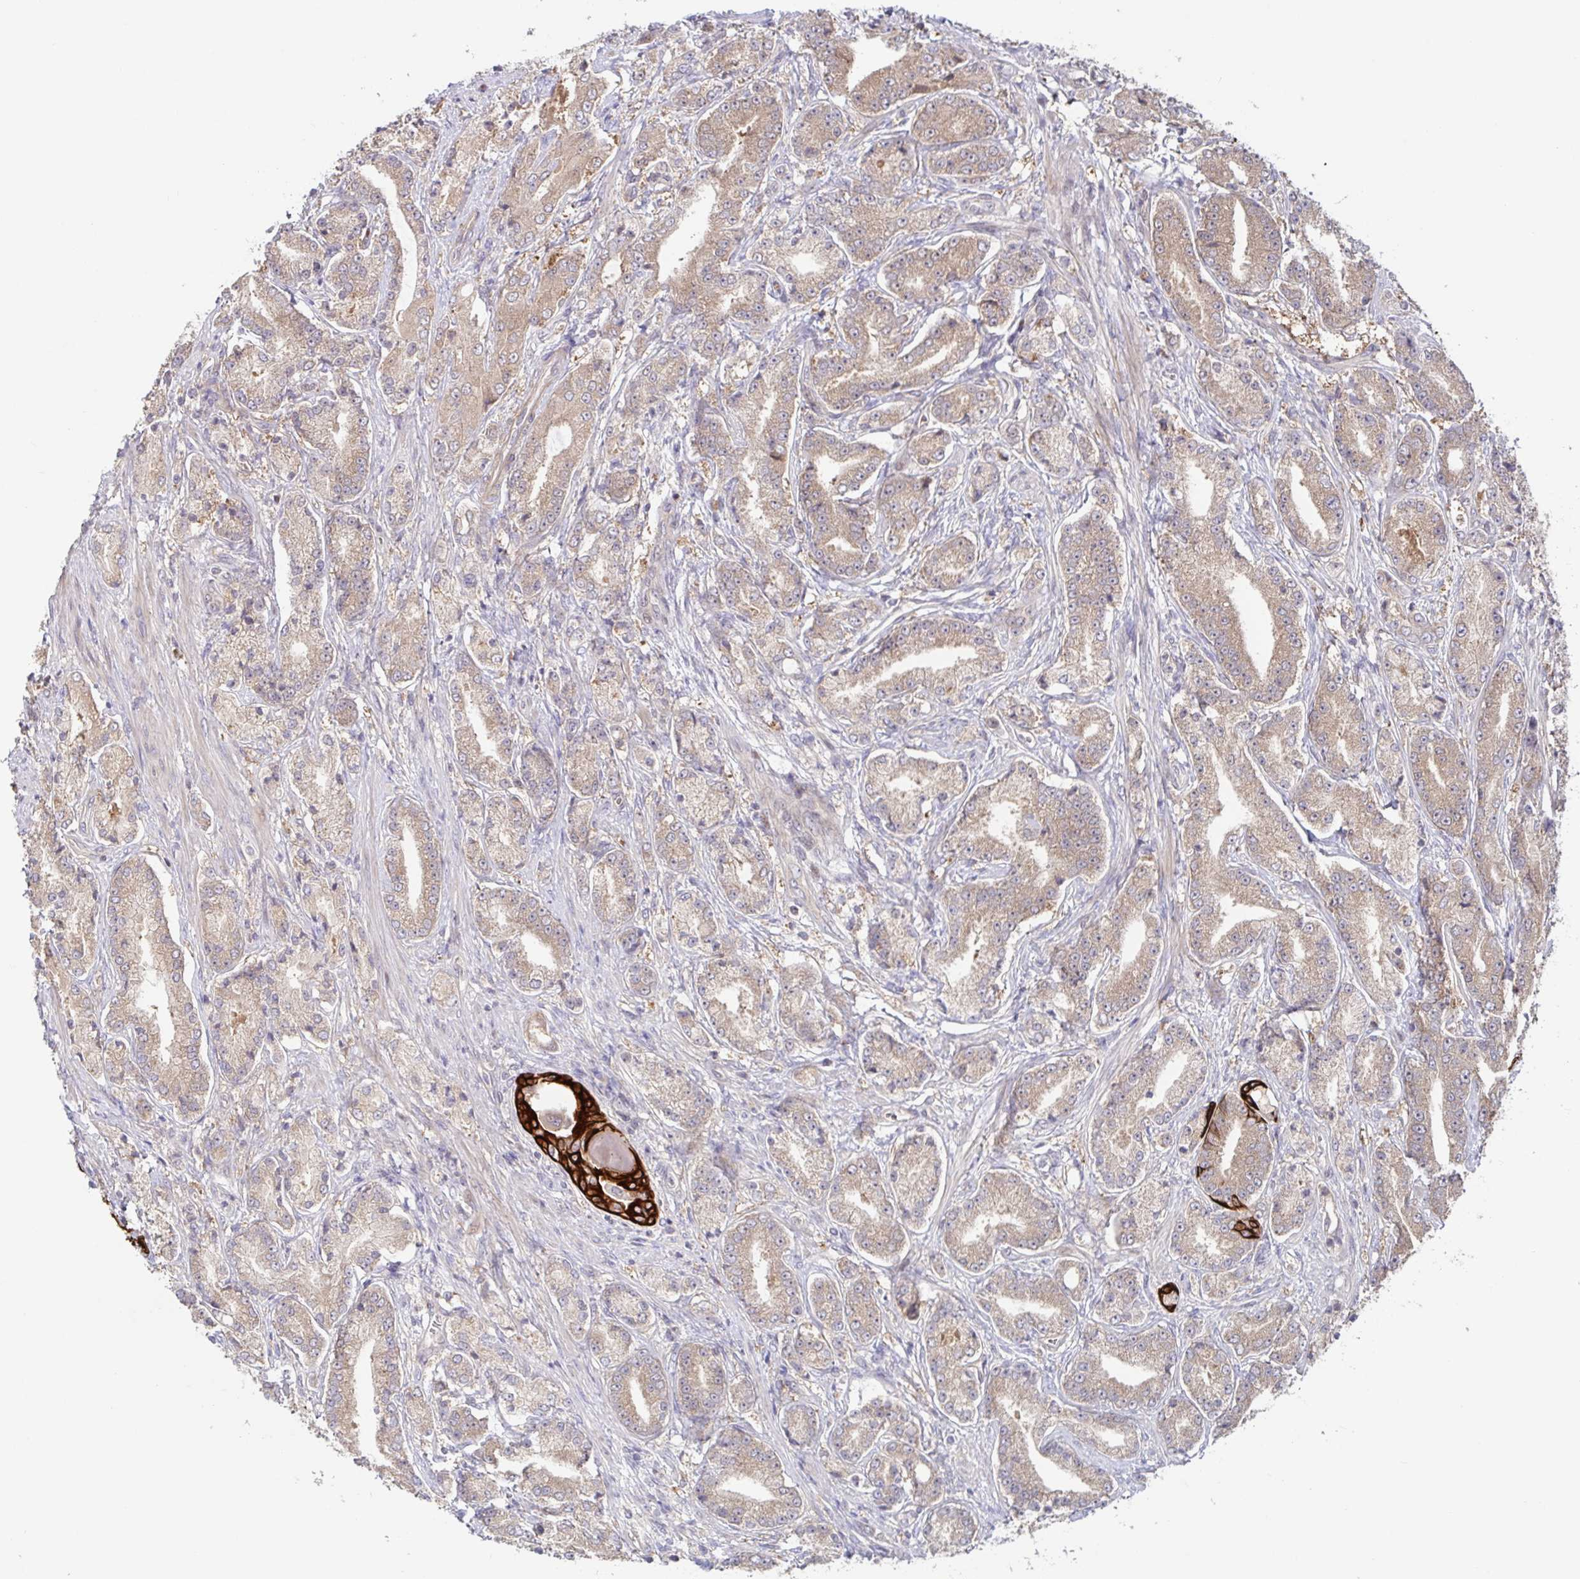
{"staining": {"intensity": "moderate", "quantity": ">75%", "location": "cytoplasmic/membranous"}, "tissue": "prostate cancer", "cell_type": "Tumor cells", "image_type": "cancer", "snomed": [{"axis": "morphology", "description": "Adenocarcinoma, High grade"}, {"axis": "topography", "description": "Prostate and seminal vesicle, NOS"}], "caption": "Prostate cancer (adenocarcinoma (high-grade)) stained with a protein marker displays moderate staining in tumor cells.", "gene": "AACS", "patient": {"sex": "male", "age": 61}}